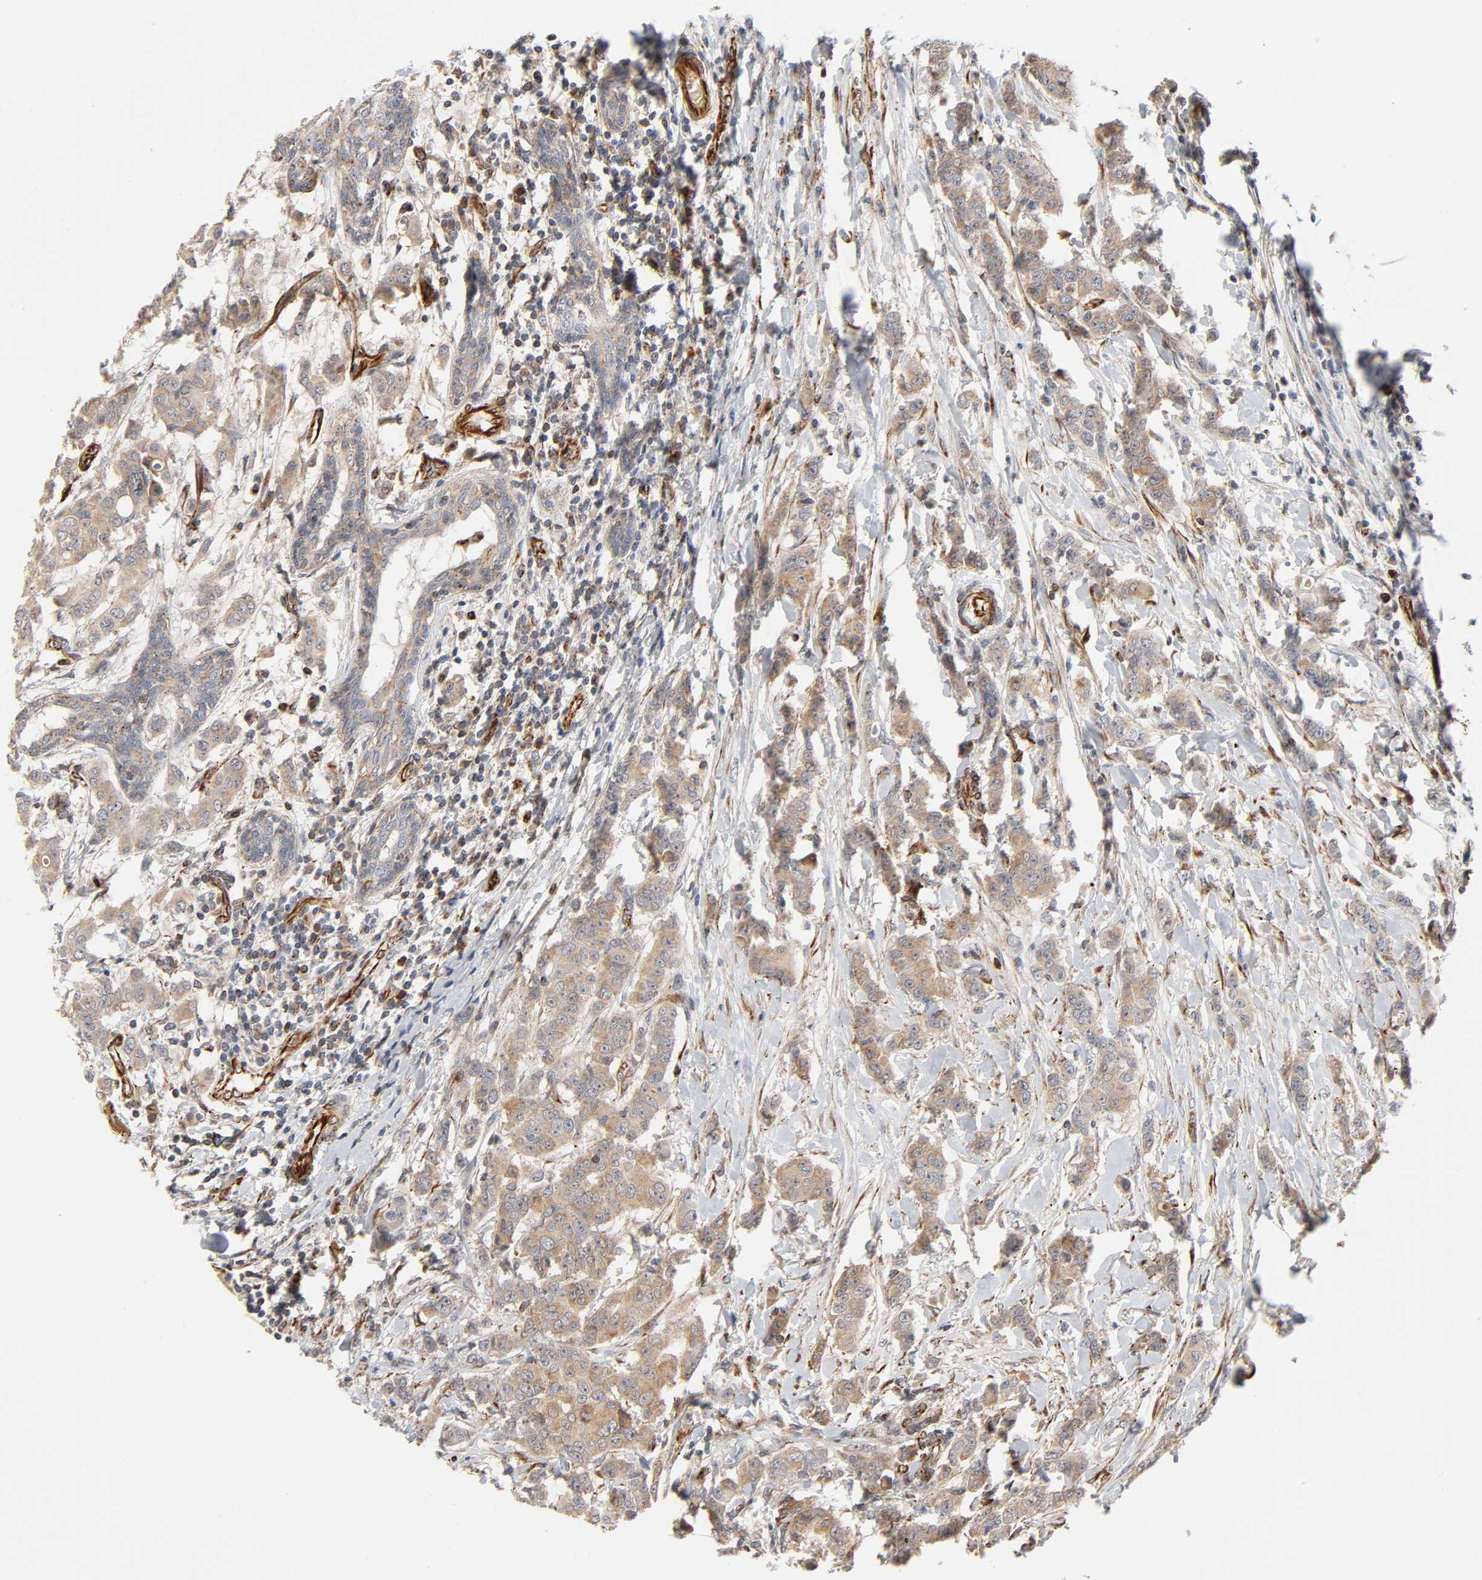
{"staining": {"intensity": "moderate", "quantity": ">75%", "location": "cytoplasmic/membranous"}, "tissue": "breast cancer", "cell_type": "Tumor cells", "image_type": "cancer", "snomed": [{"axis": "morphology", "description": "Duct carcinoma"}, {"axis": "topography", "description": "Breast"}], "caption": "This photomicrograph demonstrates immunohistochemistry (IHC) staining of breast cancer (invasive ductal carcinoma), with medium moderate cytoplasmic/membranous positivity in approximately >75% of tumor cells.", "gene": "REEP6", "patient": {"sex": "female", "age": 40}}